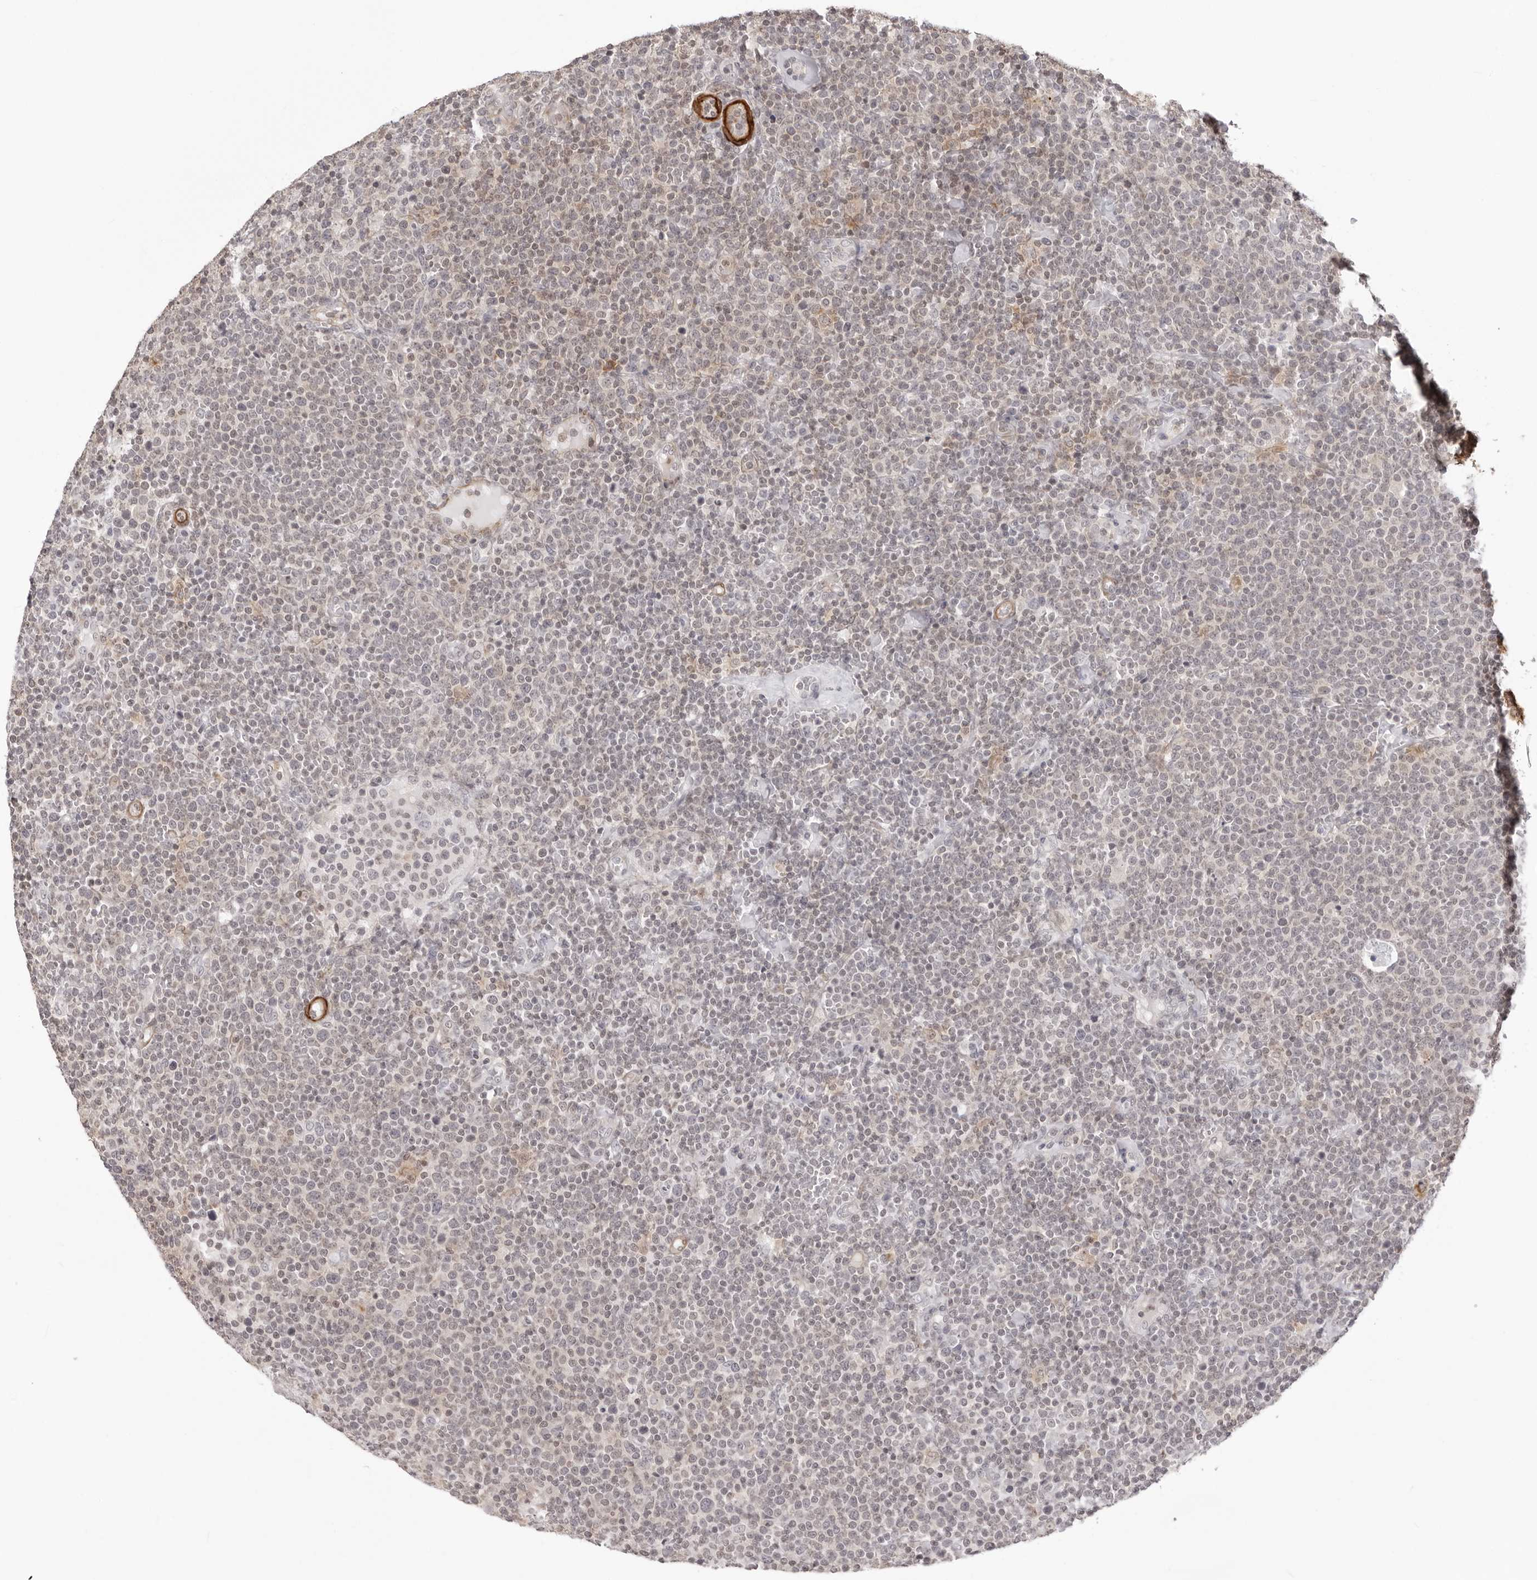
{"staining": {"intensity": "negative", "quantity": "none", "location": "none"}, "tissue": "lymphoma", "cell_type": "Tumor cells", "image_type": "cancer", "snomed": [{"axis": "morphology", "description": "Malignant lymphoma, non-Hodgkin's type, High grade"}, {"axis": "topography", "description": "Lymph node"}], "caption": "Photomicrograph shows no protein staining in tumor cells of high-grade malignant lymphoma, non-Hodgkin's type tissue.", "gene": "UNK", "patient": {"sex": "male", "age": 61}}